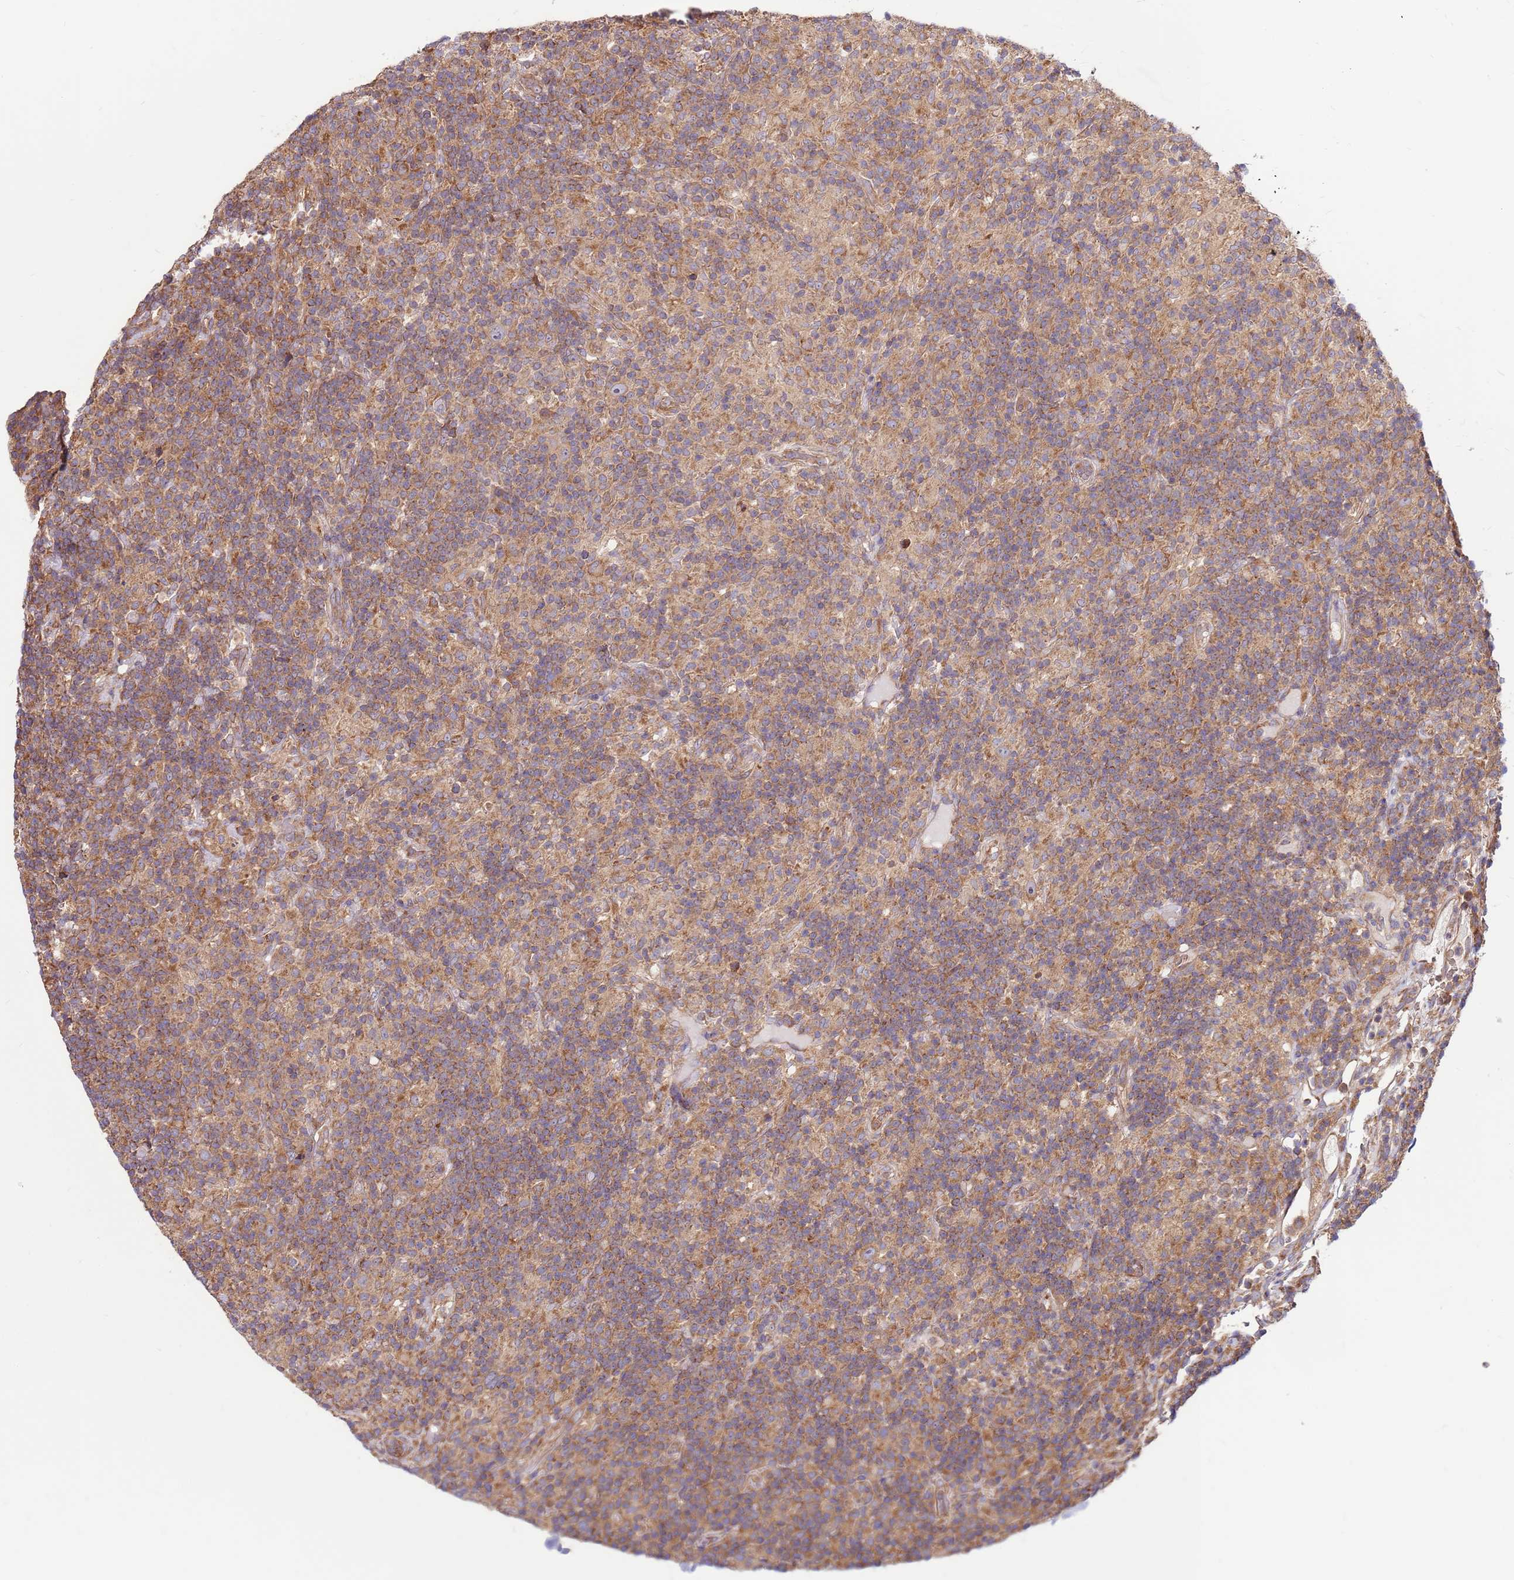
{"staining": {"intensity": "weak", "quantity": "<25%", "location": "cytoplasmic/membranous"}, "tissue": "lymphoma", "cell_type": "Tumor cells", "image_type": "cancer", "snomed": [{"axis": "morphology", "description": "Hodgkin's disease, NOS"}, {"axis": "topography", "description": "Lymph node"}], "caption": "Immunohistochemical staining of Hodgkin's disease demonstrates no significant expression in tumor cells. (DAB (3,3'-diaminobenzidine) immunohistochemistry with hematoxylin counter stain).", "gene": "SLC44A5", "patient": {"sex": "male", "age": 70}}